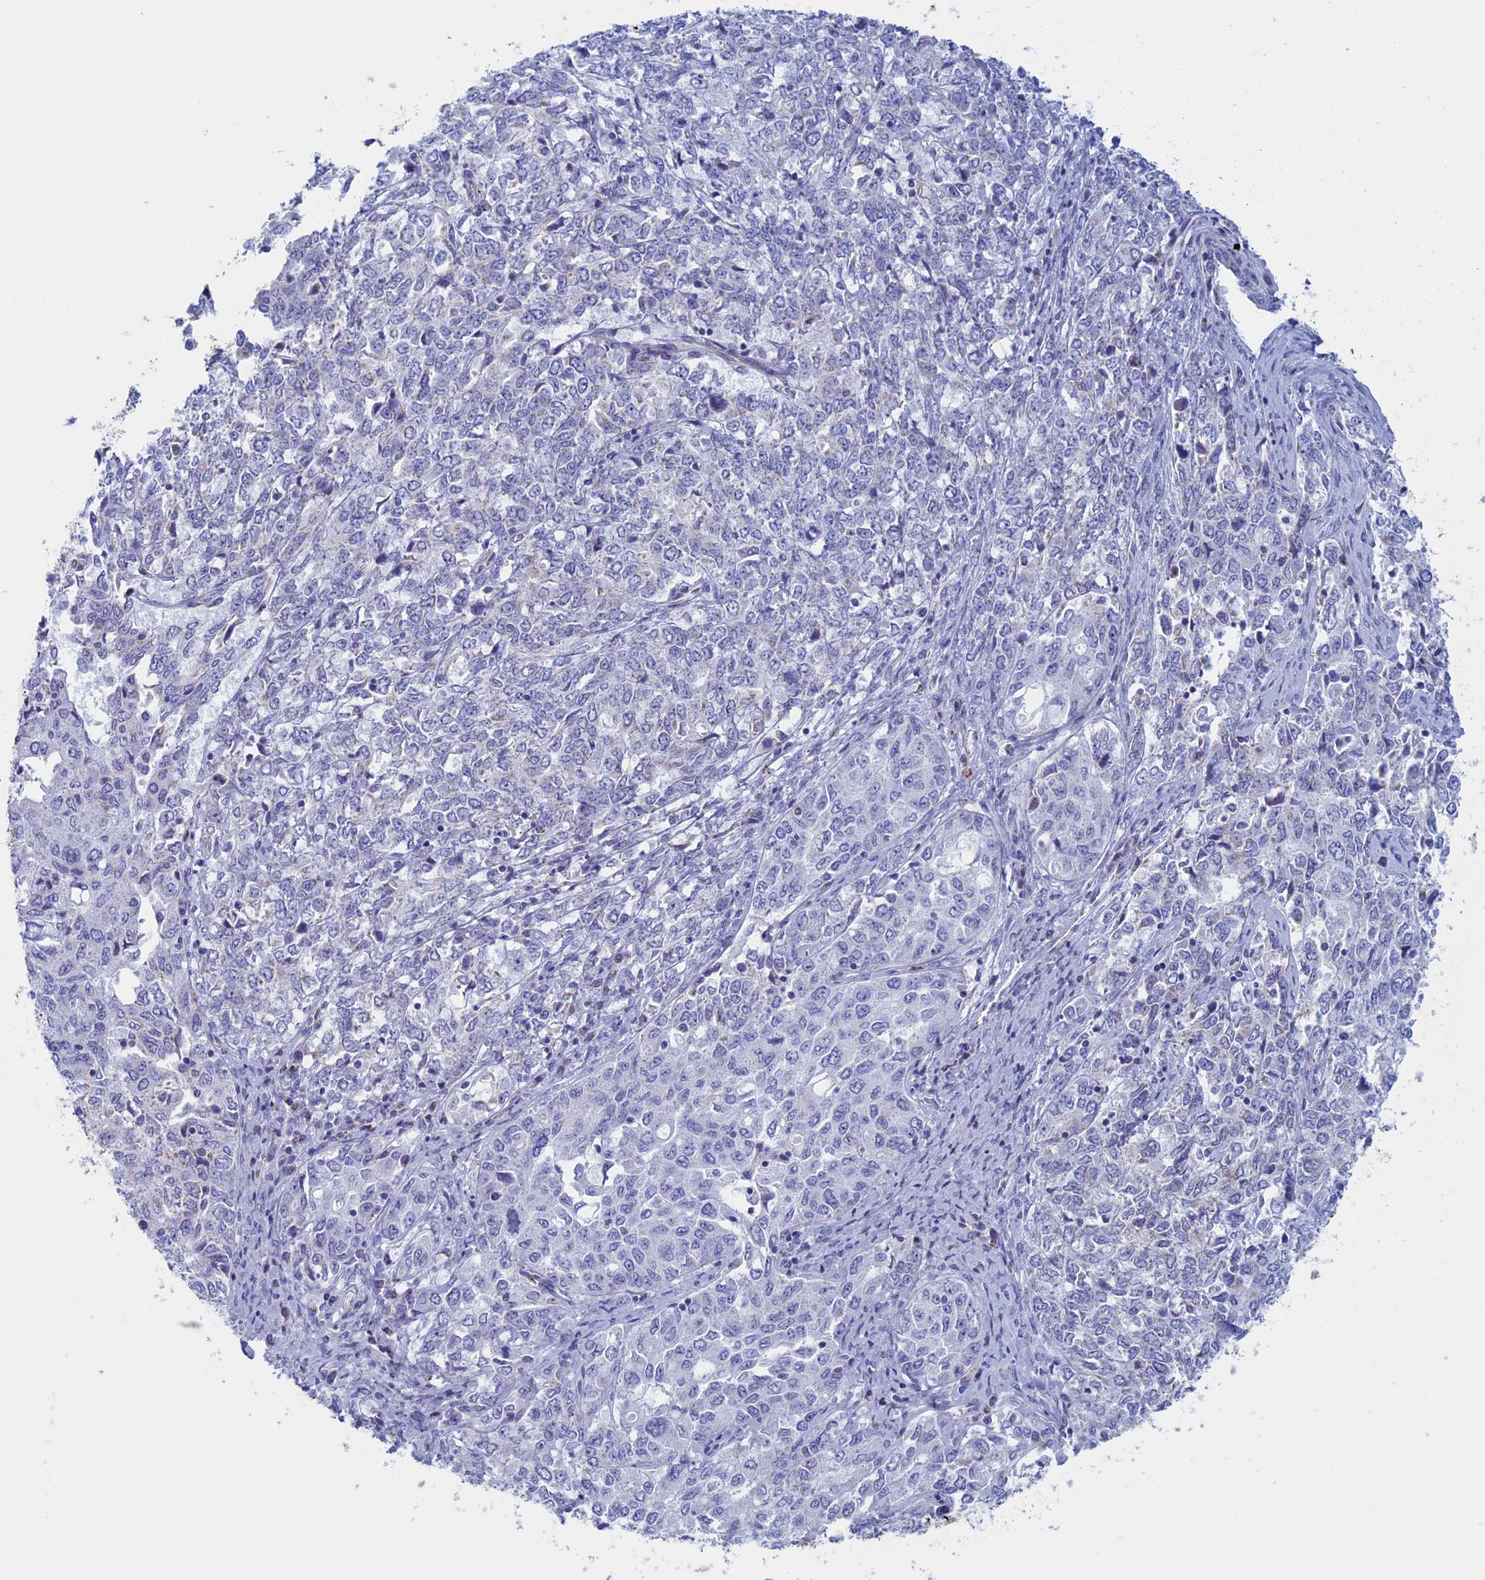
{"staining": {"intensity": "negative", "quantity": "none", "location": "none"}, "tissue": "ovarian cancer", "cell_type": "Tumor cells", "image_type": "cancer", "snomed": [{"axis": "morphology", "description": "Carcinoma, endometroid"}, {"axis": "topography", "description": "Ovary"}], "caption": "An image of human endometroid carcinoma (ovarian) is negative for staining in tumor cells. The staining is performed using DAB (3,3'-diaminobenzidine) brown chromogen with nuclei counter-stained in using hematoxylin.", "gene": "NDUFB9", "patient": {"sex": "female", "age": 62}}